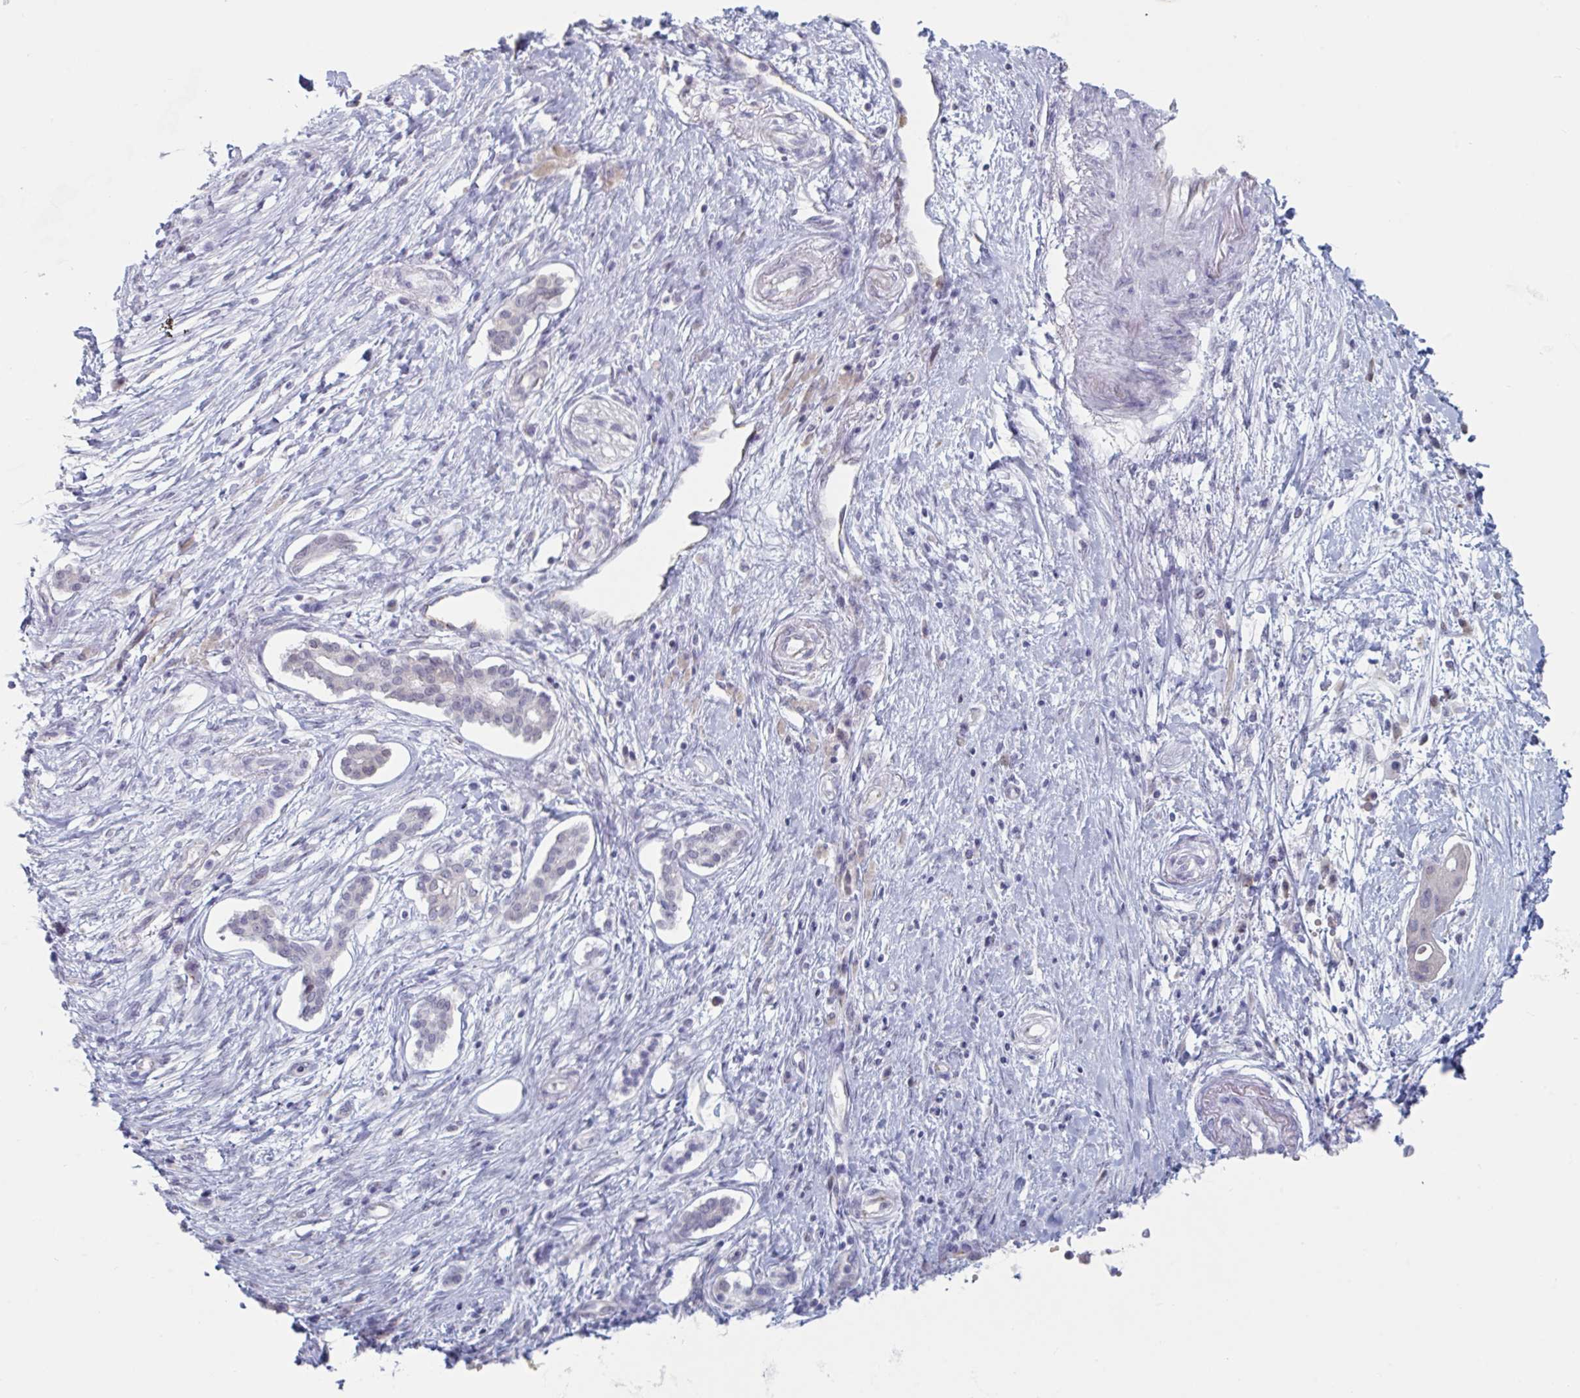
{"staining": {"intensity": "negative", "quantity": "none", "location": "none"}, "tissue": "pancreatic cancer", "cell_type": "Tumor cells", "image_type": "cancer", "snomed": [{"axis": "morphology", "description": "Adenocarcinoma, NOS"}, {"axis": "topography", "description": "Pancreas"}], "caption": "Pancreatic adenocarcinoma was stained to show a protein in brown. There is no significant positivity in tumor cells. The staining is performed using DAB (3,3'-diaminobenzidine) brown chromogen with nuclei counter-stained in using hematoxylin.", "gene": "FOXA1", "patient": {"sex": "male", "age": 68}}